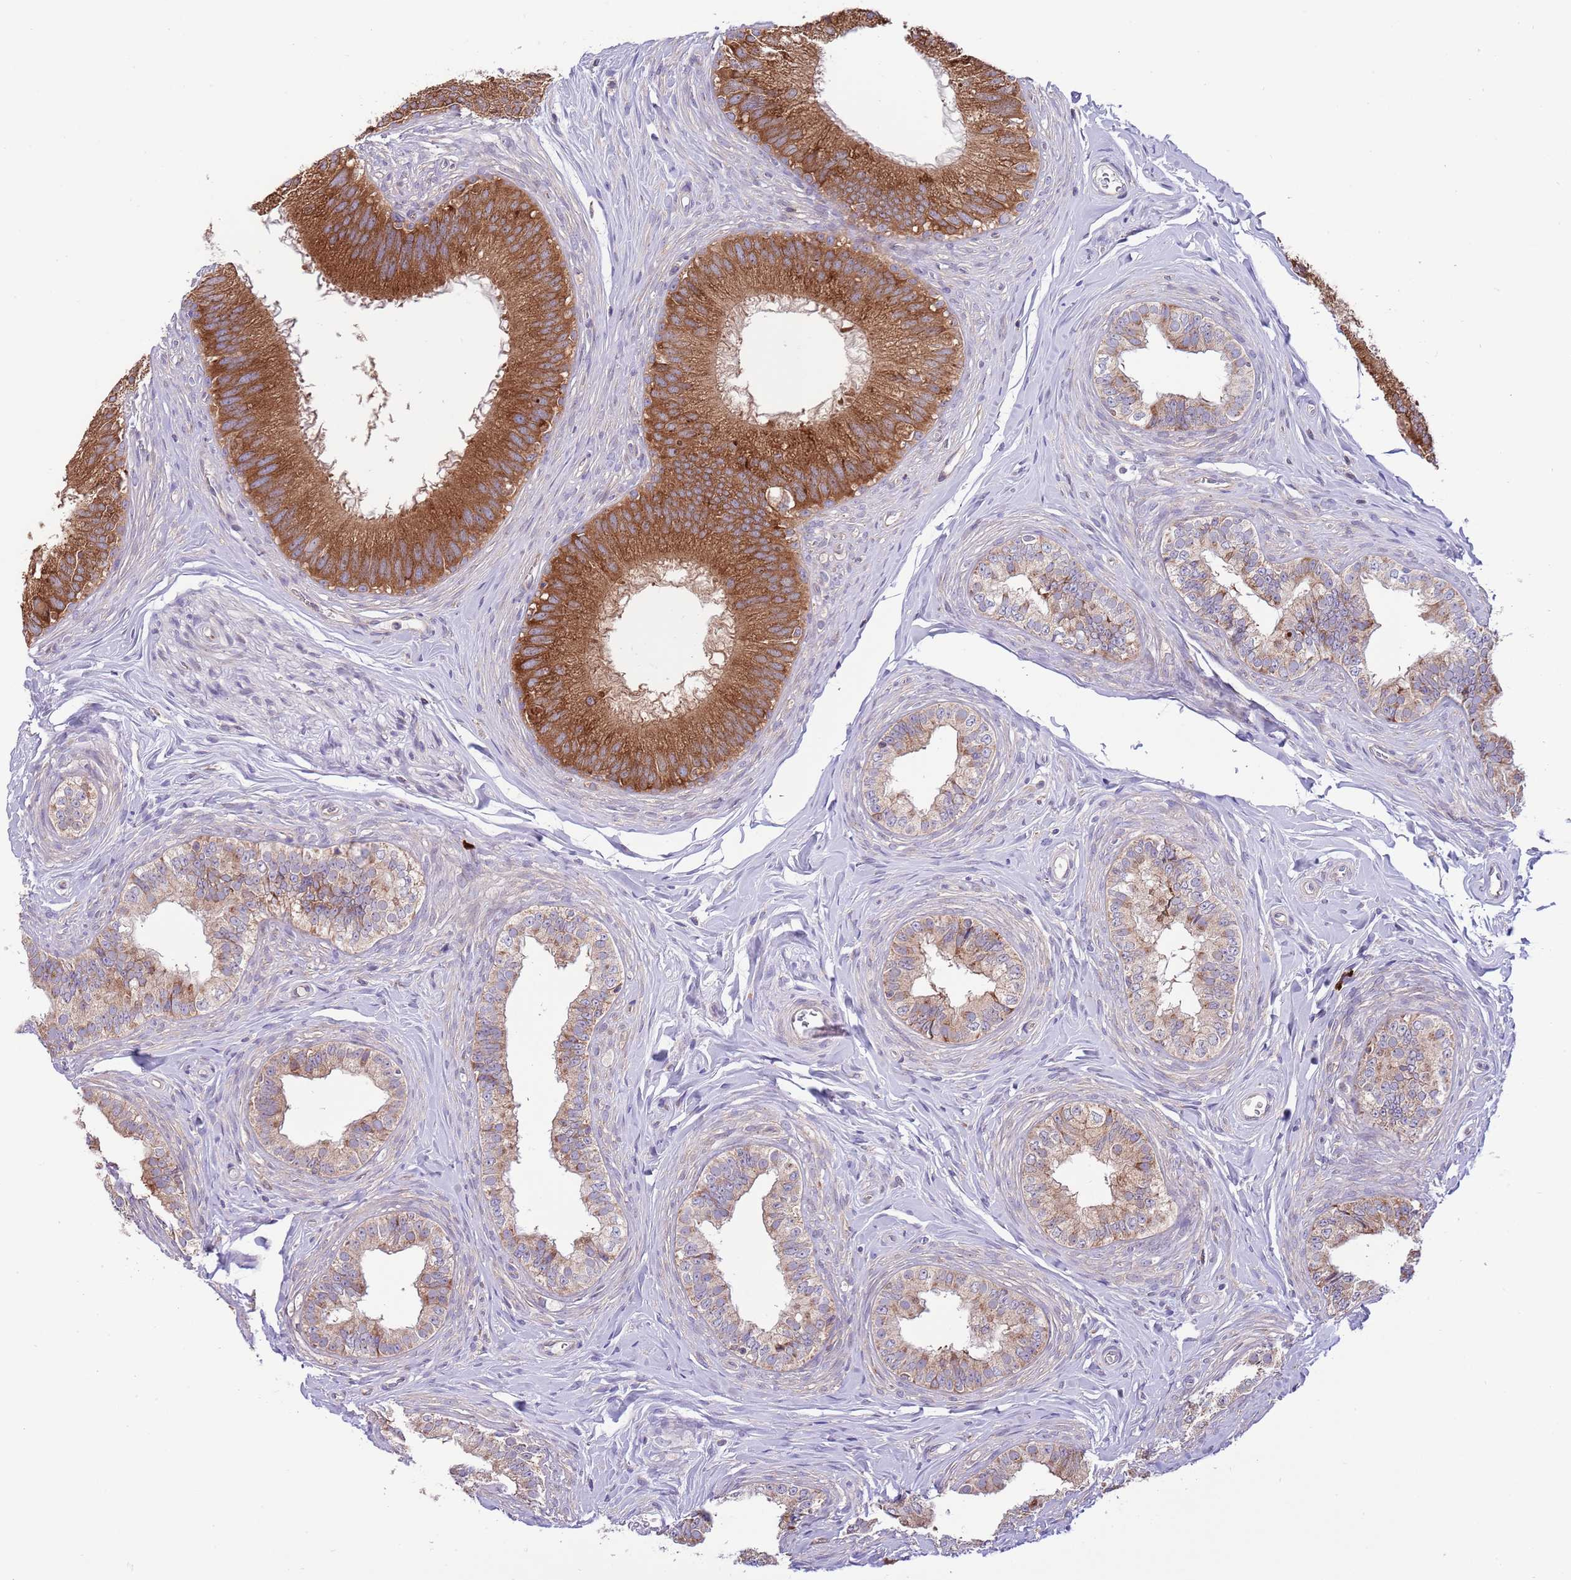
{"staining": {"intensity": "strong", "quantity": ">75%", "location": "cytoplasmic/membranous"}, "tissue": "epididymis", "cell_type": "Glandular cells", "image_type": "normal", "snomed": [{"axis": "morphology", "description": "Normal tissue, NOS"}, {"axis": "topography", "description": "Epididymis"}], "caption": "Immunohistochemistry image of benign epididymis: epididymis stained using immunohistochemistry displays high levels of strong protein expression localized specifically in the cytoplasmic/membranous of glandular cells, appearing as a cytoplasmic/membranous brown color.", "gene": "DAND5", "patient": {"sex": "male", "age": 38}}